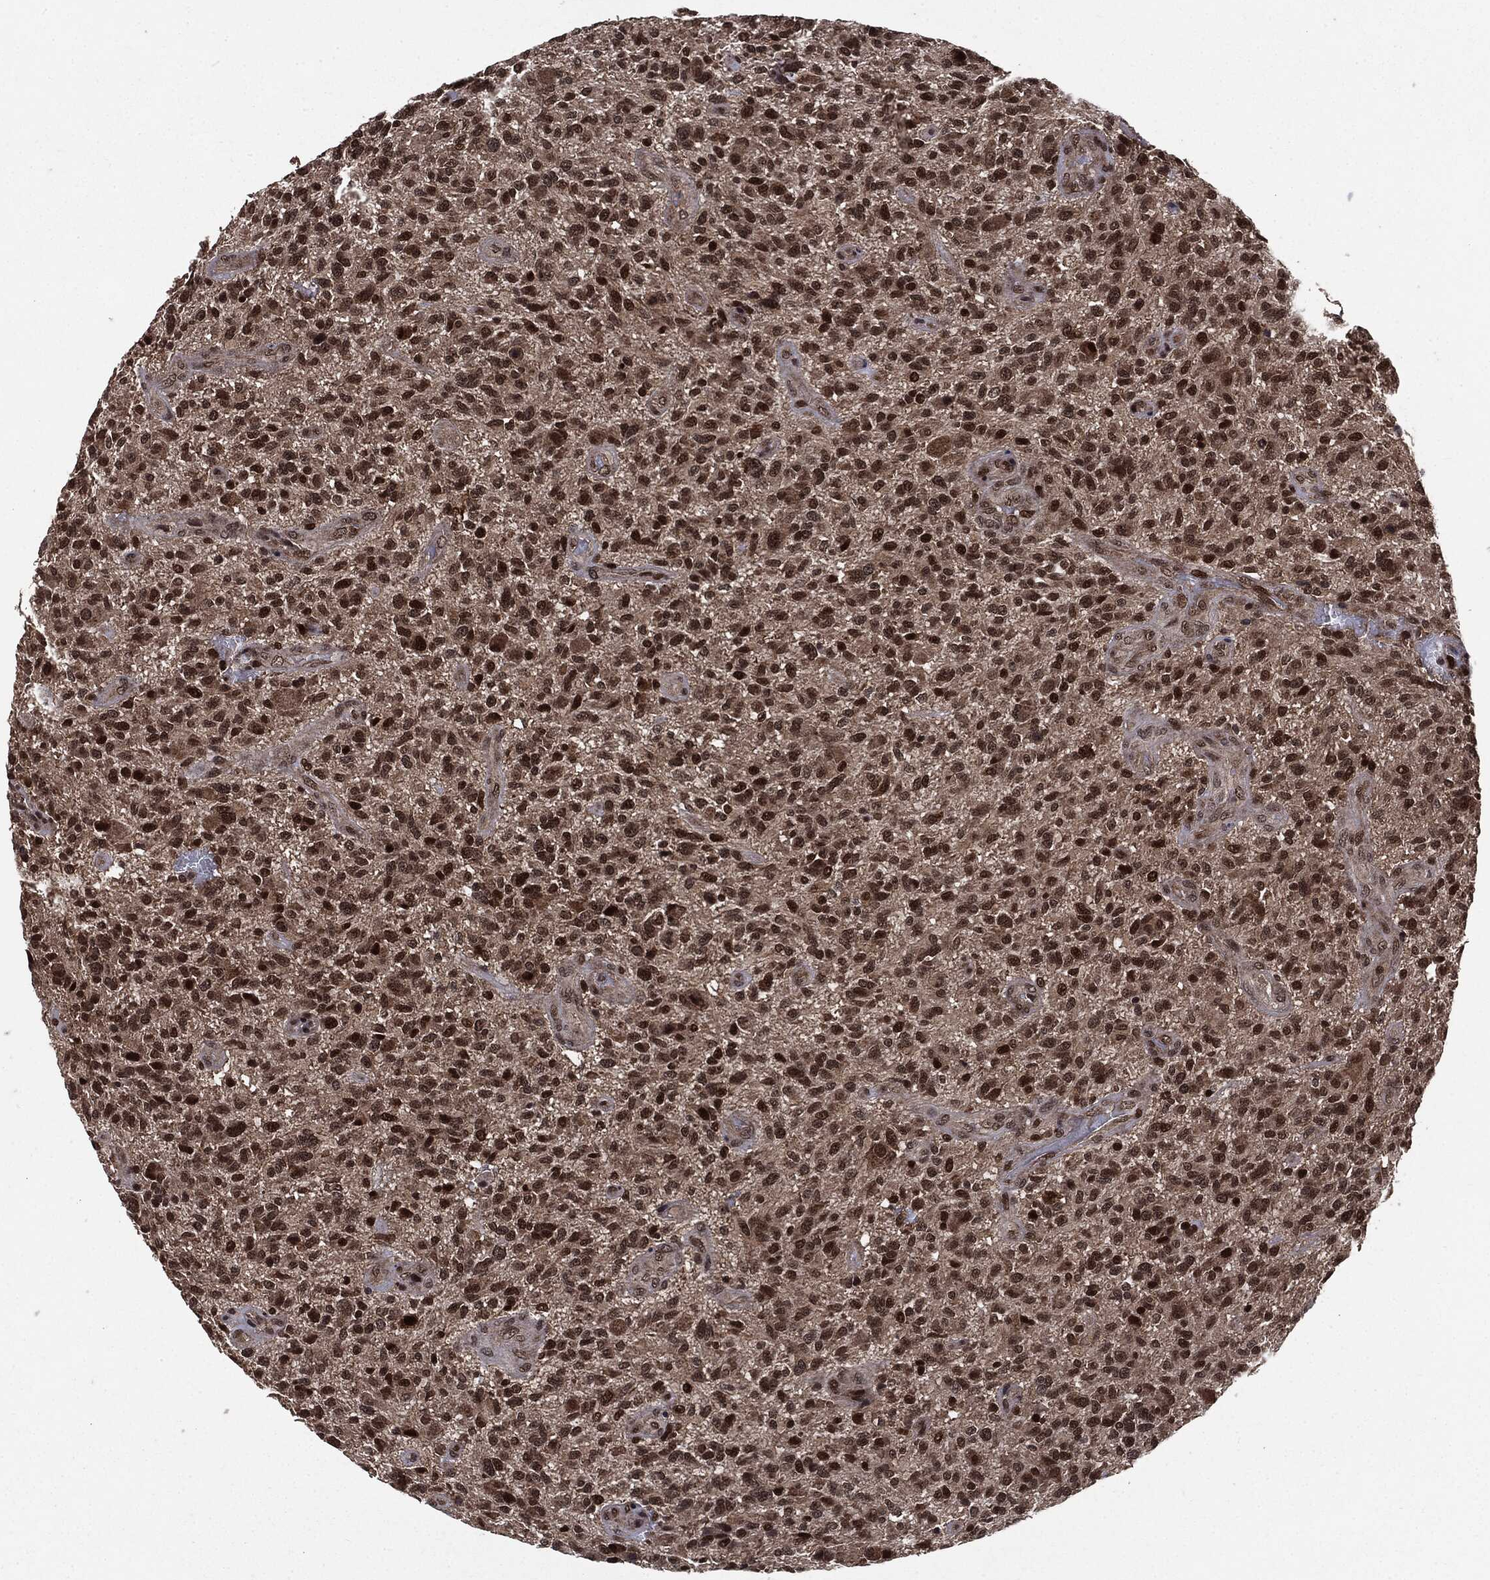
{"staining": {"intensity": "strong", "quantity": ">75%", "location": "nuclear"}, "tissue": "glioma", "cell_type": "Tumor cells", "image_type": "cancer", "snomed": [{"axis": "morphology", "description": "Glioma, malignant, High grade"}, {"axis": "topography", "description": "Brain"}], "caption": "Tumor cells reveal high levels of strong nuclear positivity in about >75% of cells in malignant glioma (high-grade).", "gene": "PTPA", "patient": {"sex": "male", "age": 47}}